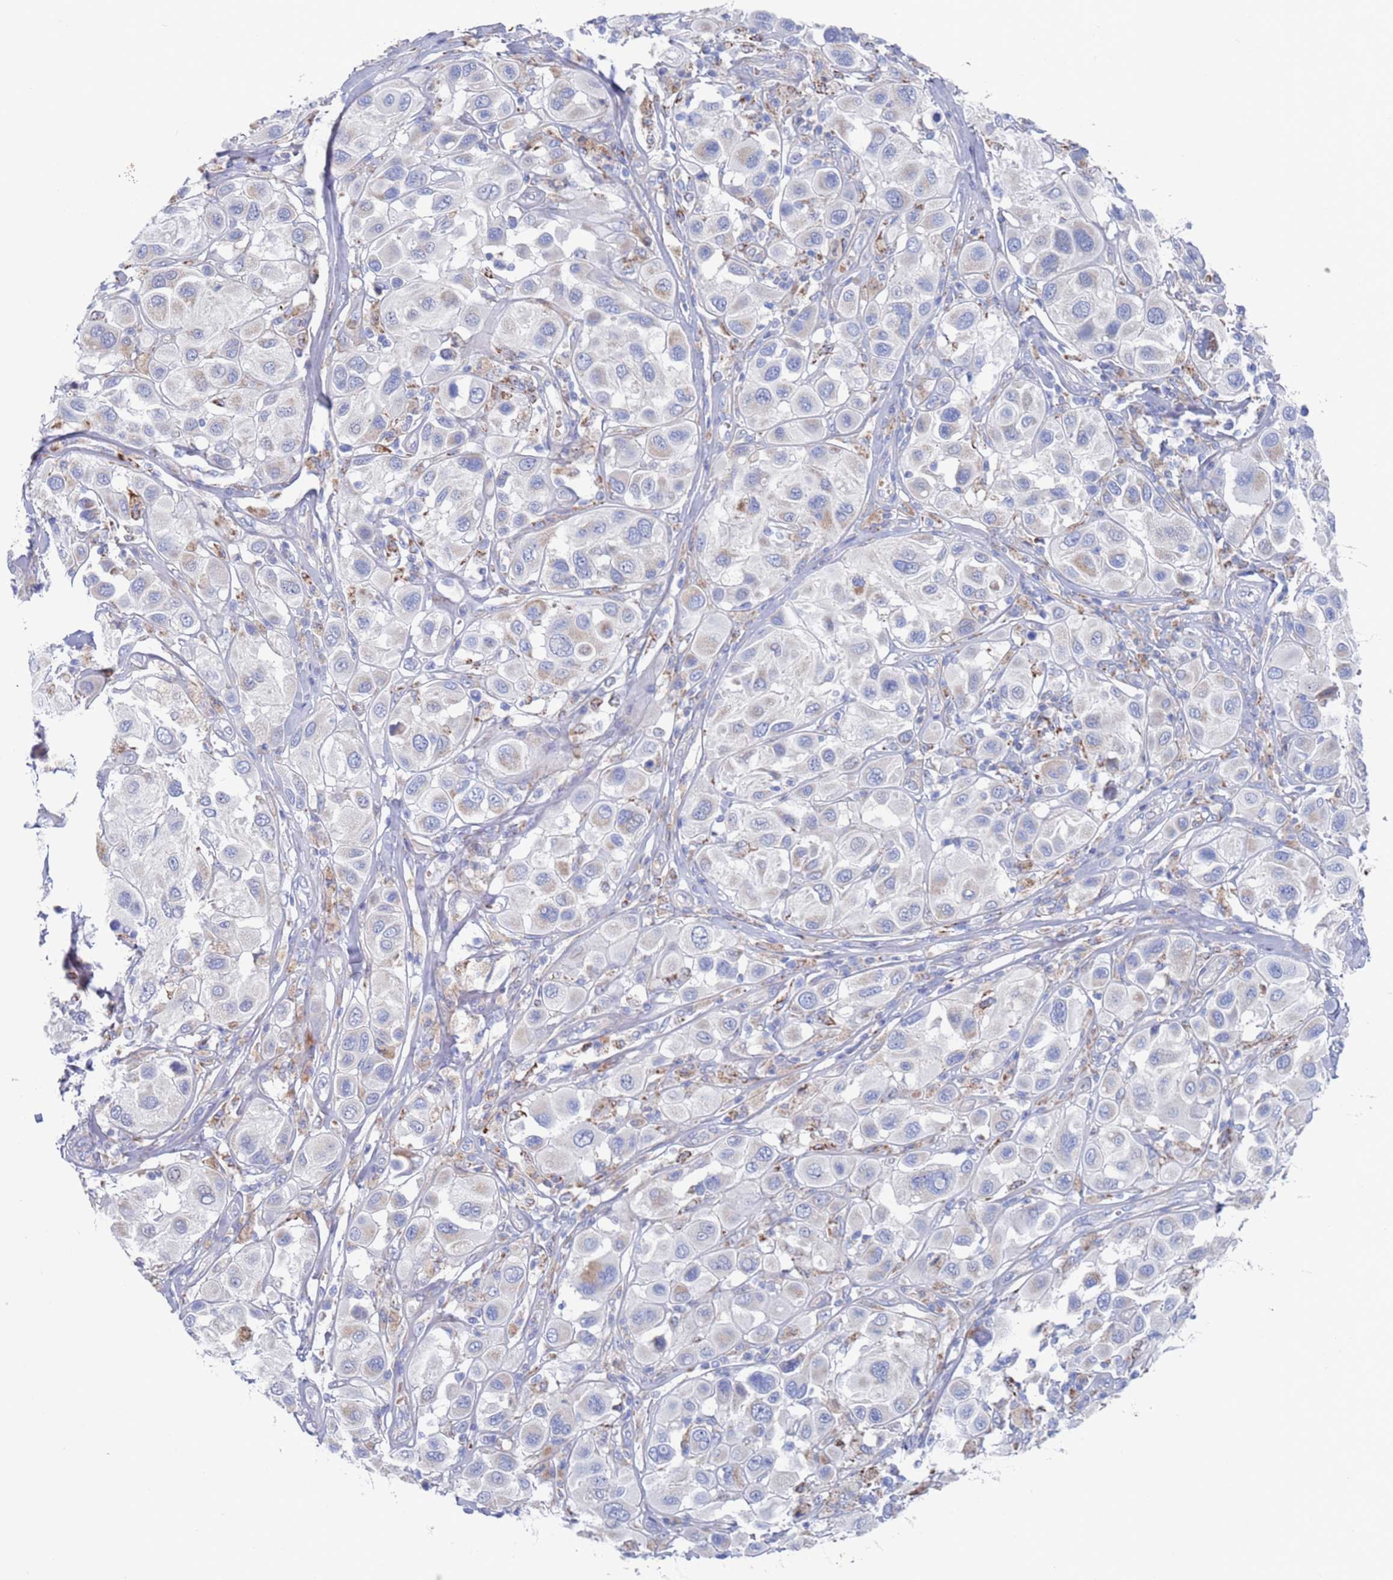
{"staining": {"intensity": "negative", "quantity": "none", "location": "none"}, "tissue": "melanoma", "cell_type": "Tumor cells", "image_type": "cancer", "snomed": [{"axis": "morphology", "description": "Malignant melanoma, Metastatic site"}, {"axis": "topography", "description": "Skin"}], "caption": "Human melanoma stained for a protein using immunohistochemistry (IHC) reveals no positivity in tumor cells.", "gene": "CHCHD6", "patient": {"sex": "male", "age": 41}}